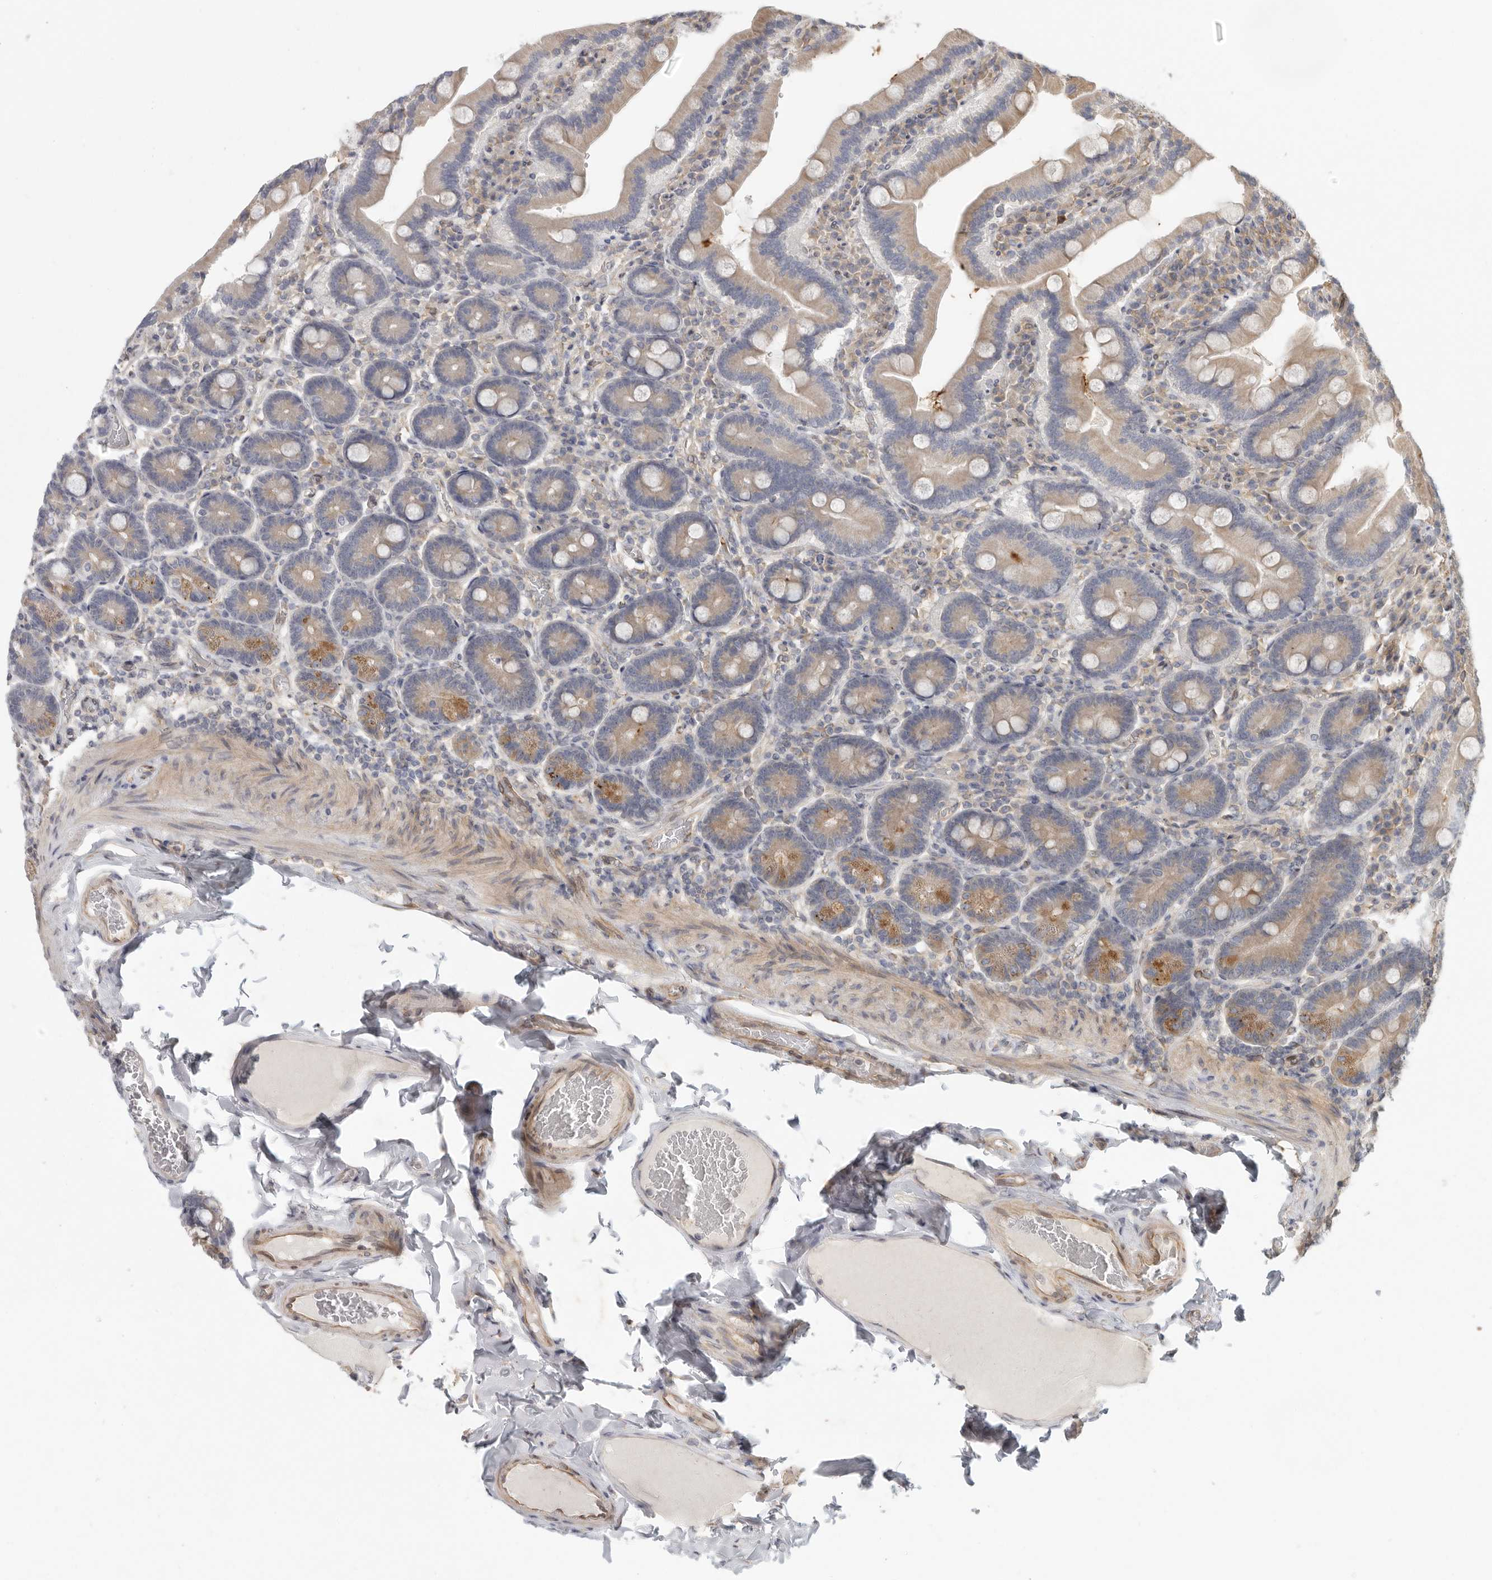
{"staining": {"intensity": "moderate", "quantity": "25%-75%", "location": "cytoplasmic/membranous"}, "tissue": "duodenum", "cell_type": "Glandular cells", "image_type": "normal", "snomed": [{"axis": "morphology", "description": "Normal tissue, NOS"}, {"axis": "topography", "description": "Duodenum"}], "caption": "This is a photomicrograph of immunohistochemistry staining of normal duodenum, which shows moderate staining in the cytoplasmic/membranous of glandular cells.", "gene": "BCAP29", "patient": {"sex": "female", "age": 62}}